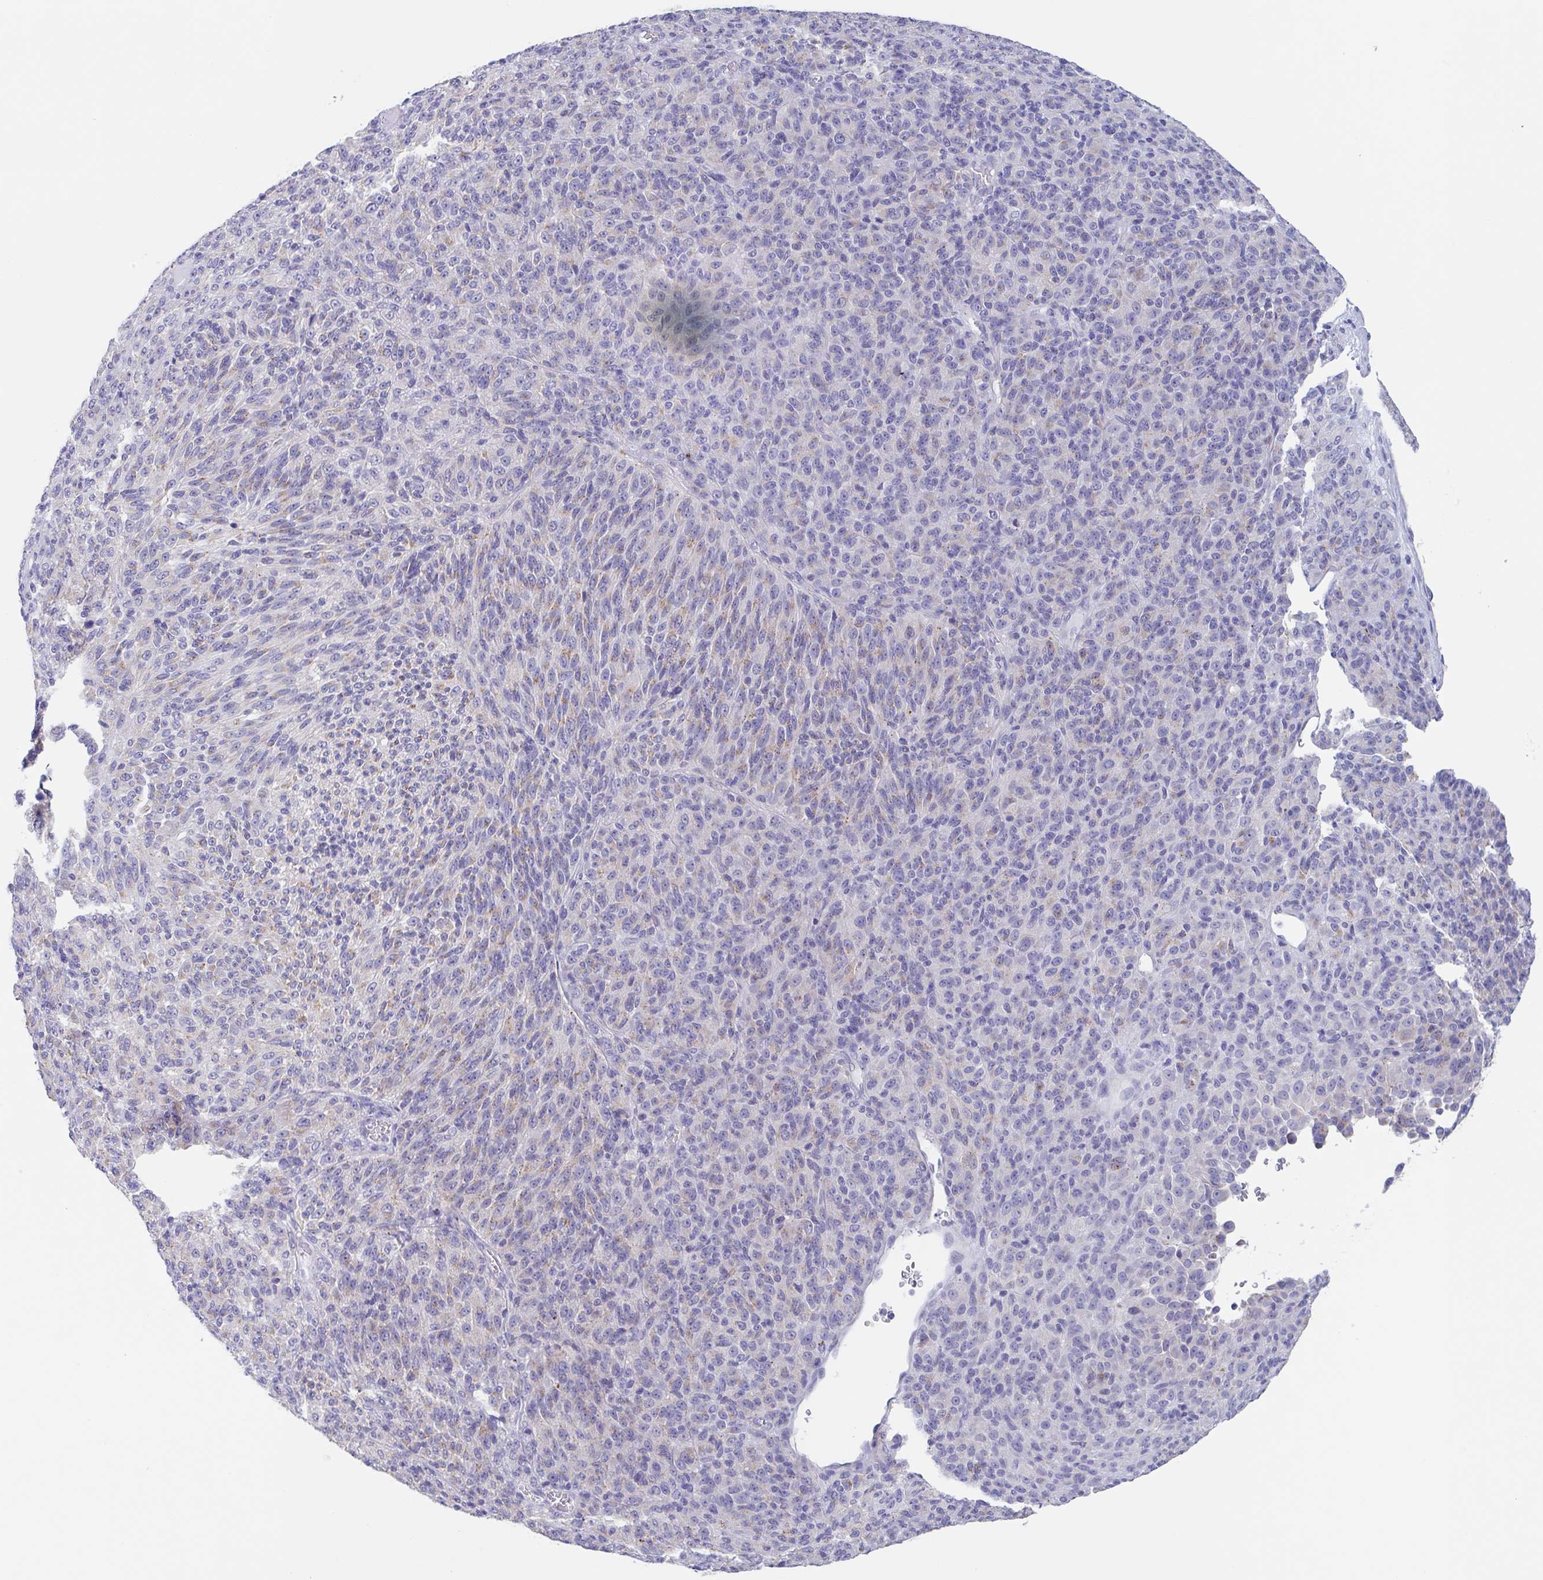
{"staining": {"intensity": "weak", "quantity": "<25%", "location": "cytoplasmic/membranous"}, "tissue": "melanoma", "cell_type": "Tumor cells", "image_type": "cancer", "snomed": [{"axis": "morphology", "description": "Malignant melanoma, Metastatic site"}, {"axis": "topography", "description": "Brain"}], "caption": "Malignant melanoma (metastatic site) was stained to show a protein in brown. There is no significant expression in tumor cells.", "gene": "CHMP5", "patient": {"sex": "female", "age": 56}}